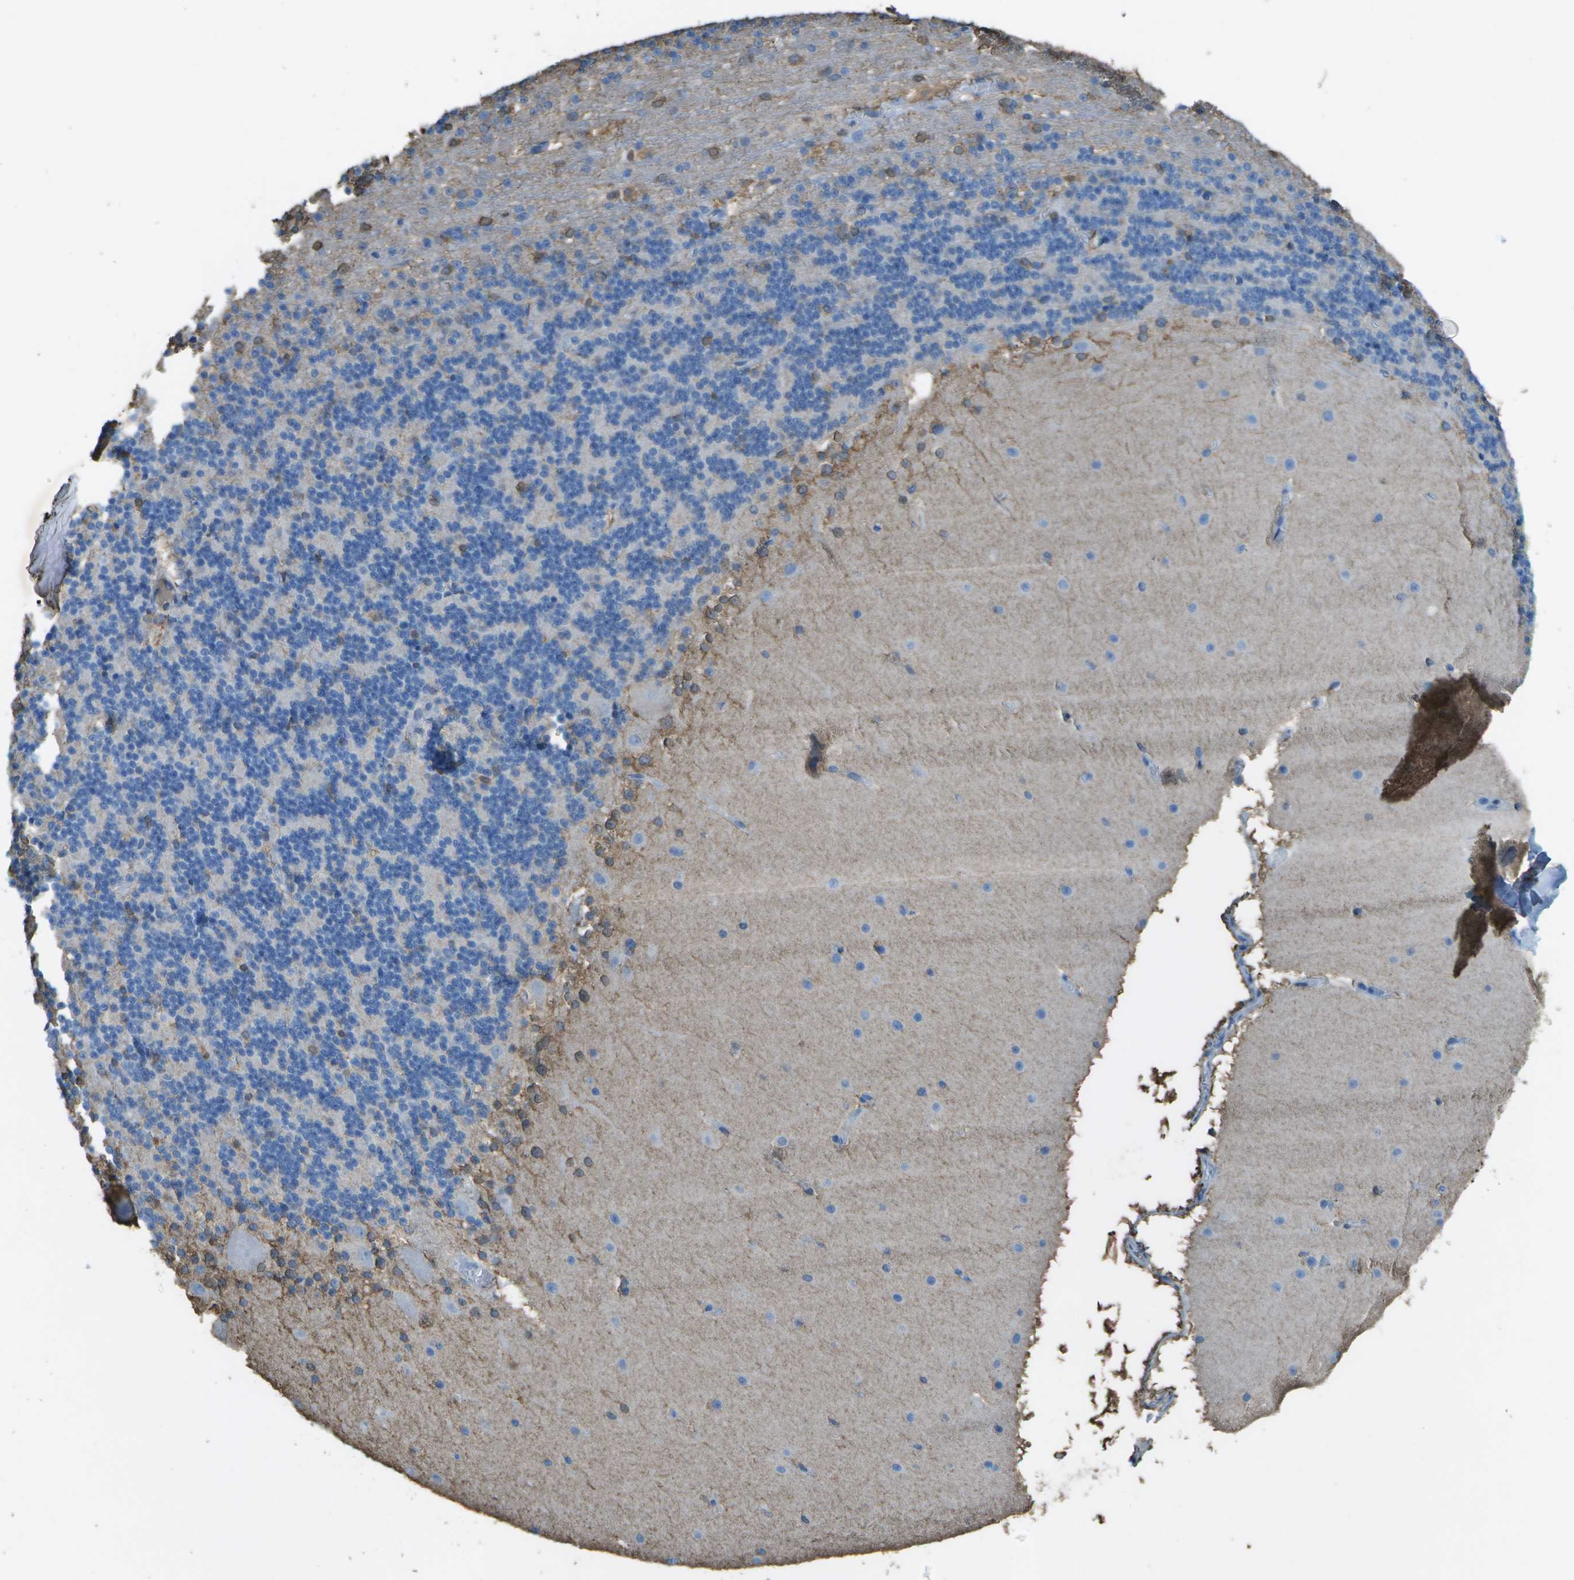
{"staining": {"intensity": "negative", "quantity": "none", "location": "none"}, "tissue": "cerebellum", "cell_type": "Cells in granular layer", "image_type": "normal", "snomed": [{"axis": "morphology", "description": "Normal tissue, NOS"}, {"axis": "topography", "description": "Cerebellum"}], "caption": "A high-resolution histopathology image shows immunohistochemistry staining of benign cerebellum, which reveals no significant positivity in cells in granular layer. Nuclei are stained in blue.", "gene": "CYP4F11", "patient": {"sex": "female", "age": 19}}